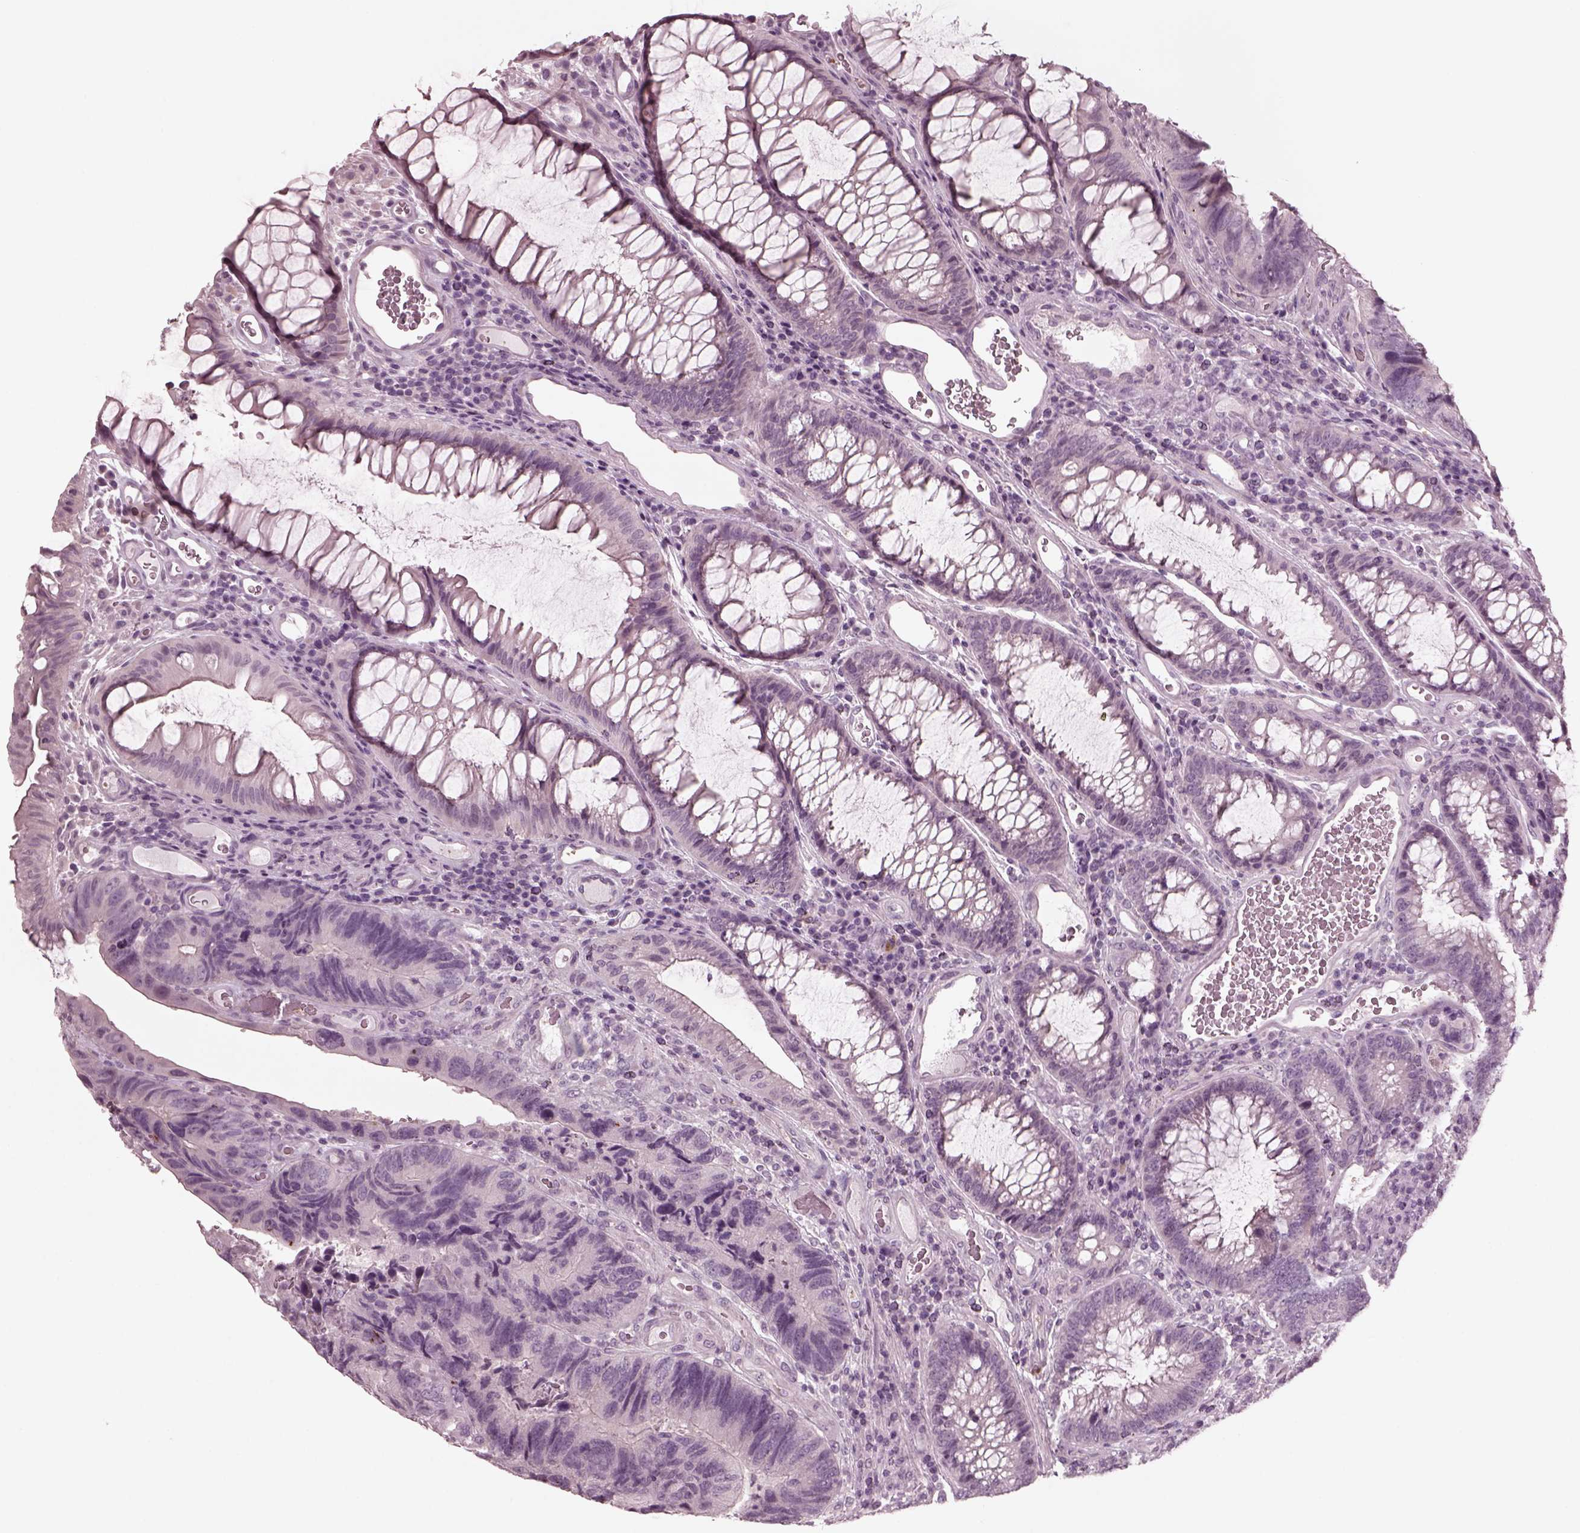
{"staining": {"intensity": "negative", "quantity": "none", "location": "none"}, "tissue": "colorectal cancer", "cell_type": "Tumor cells", "image_type": "cancer", "snomed": [{"axis": "morphology", "description": "Adenocarcinoma, NOS"}, {"axis": "topography", "description": "Colon"}], "caption": "A photomicrograph of human colorectal cancer is negative for staining in tumor cells.", "gene": "YY2", "patient": {"sex": "female", "age": 67}}